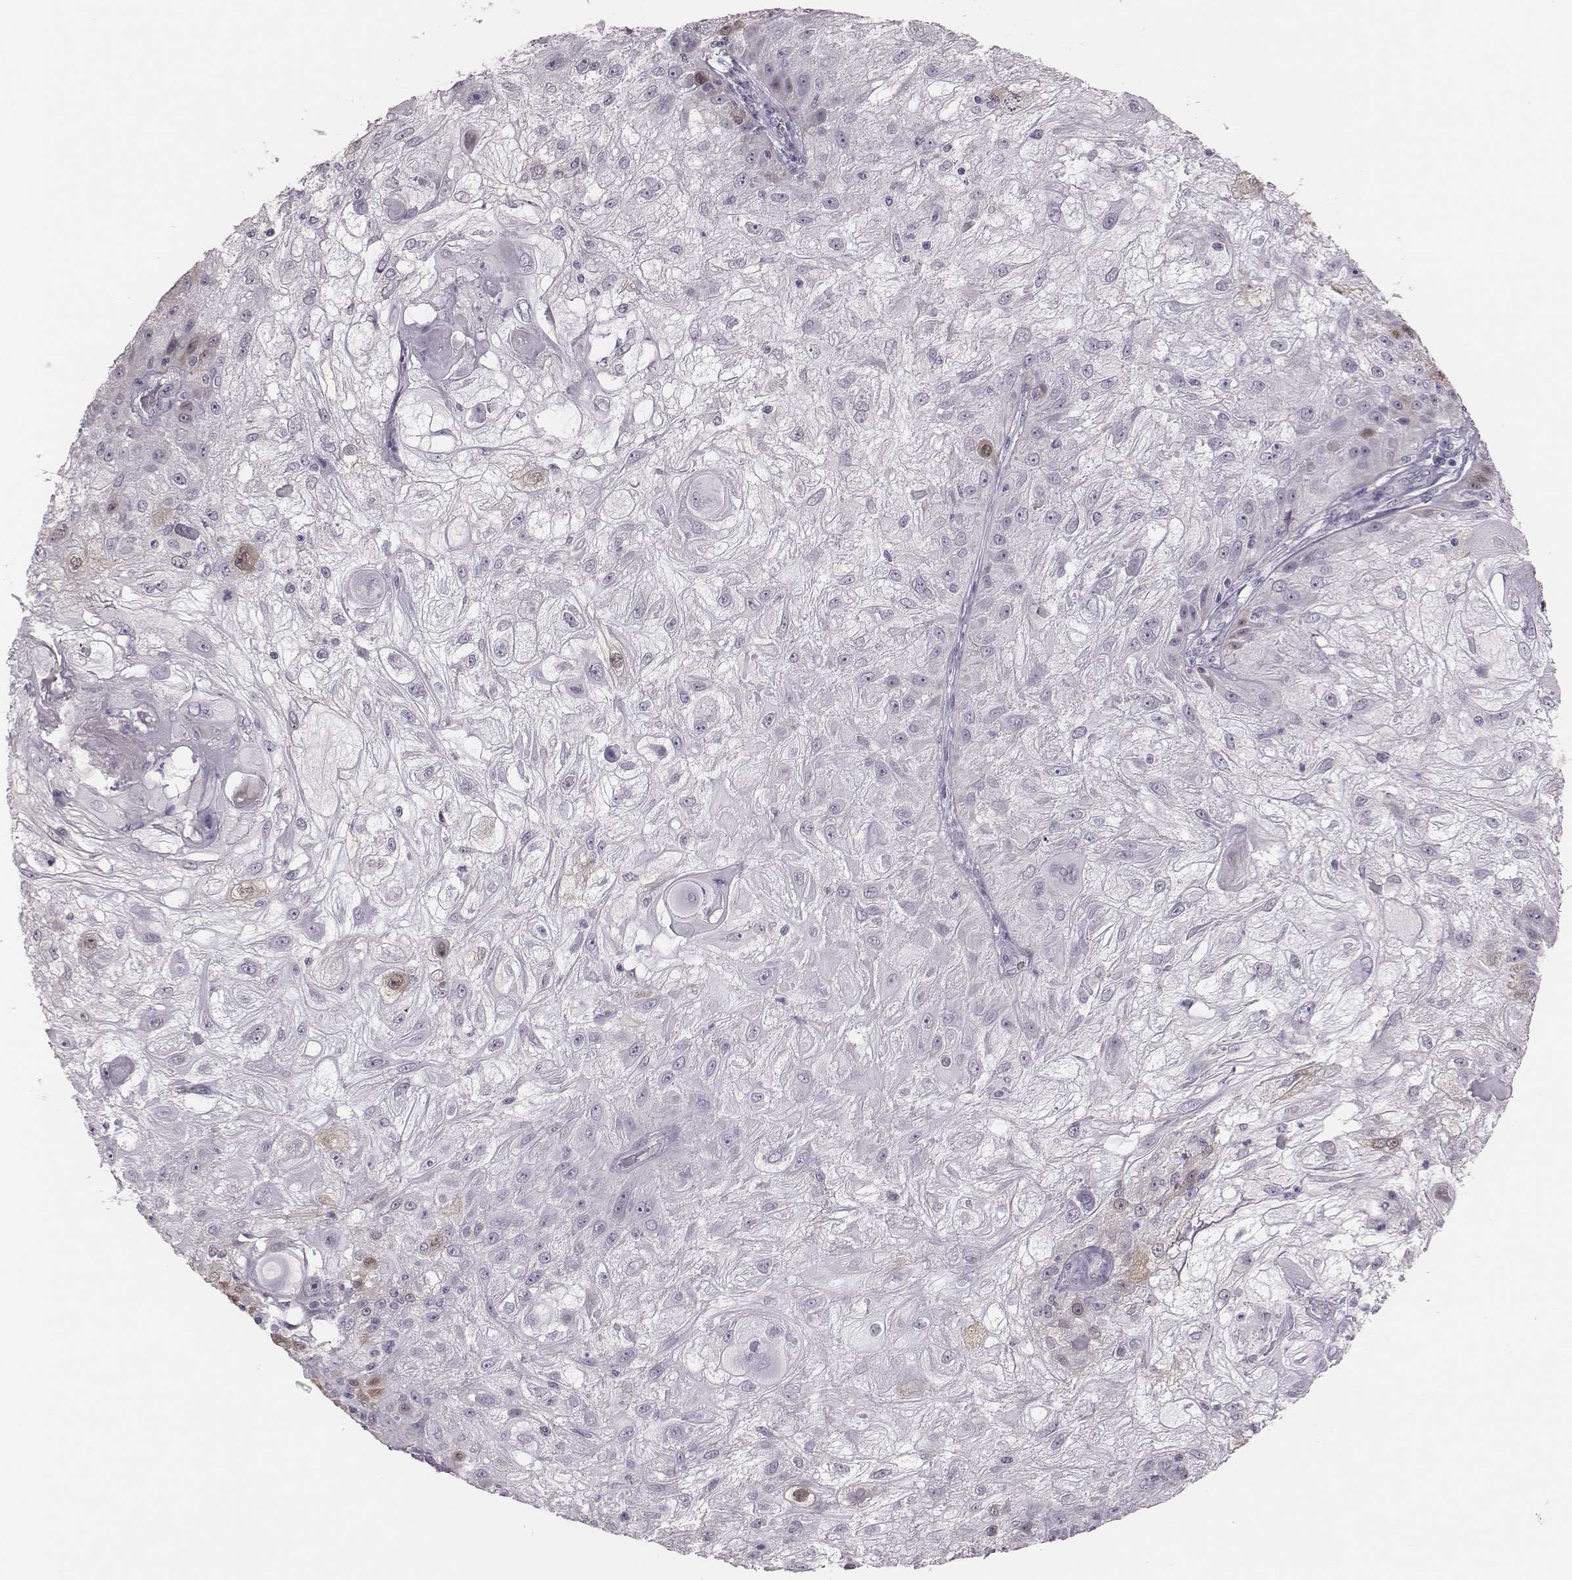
{"staining": {"intensity": "weak", "quantity": "<25%", "location": "cytoplasmic/membranous,nuclear"}, "tissue": "skin cancer", "cell_type": "Tumor cells", "image_type": "cancer", "snomed": [{"axis": "morphology", "description": "Normal tissue, NOS"}, {"axis": "morphology", "description": "Squamous cell carcinoma, NOS"}, {"axis": "topography", "description": "Skin"}], "caption": "High magnification brightfield microscopy of squamous cell carcinoma (skin) stained with DAB (brown) and counterstained with hematoxylin (blue): tumor cells show no significant positivity.", "gene": "PBK", "patient": {"sex": "female", "age": 83}}